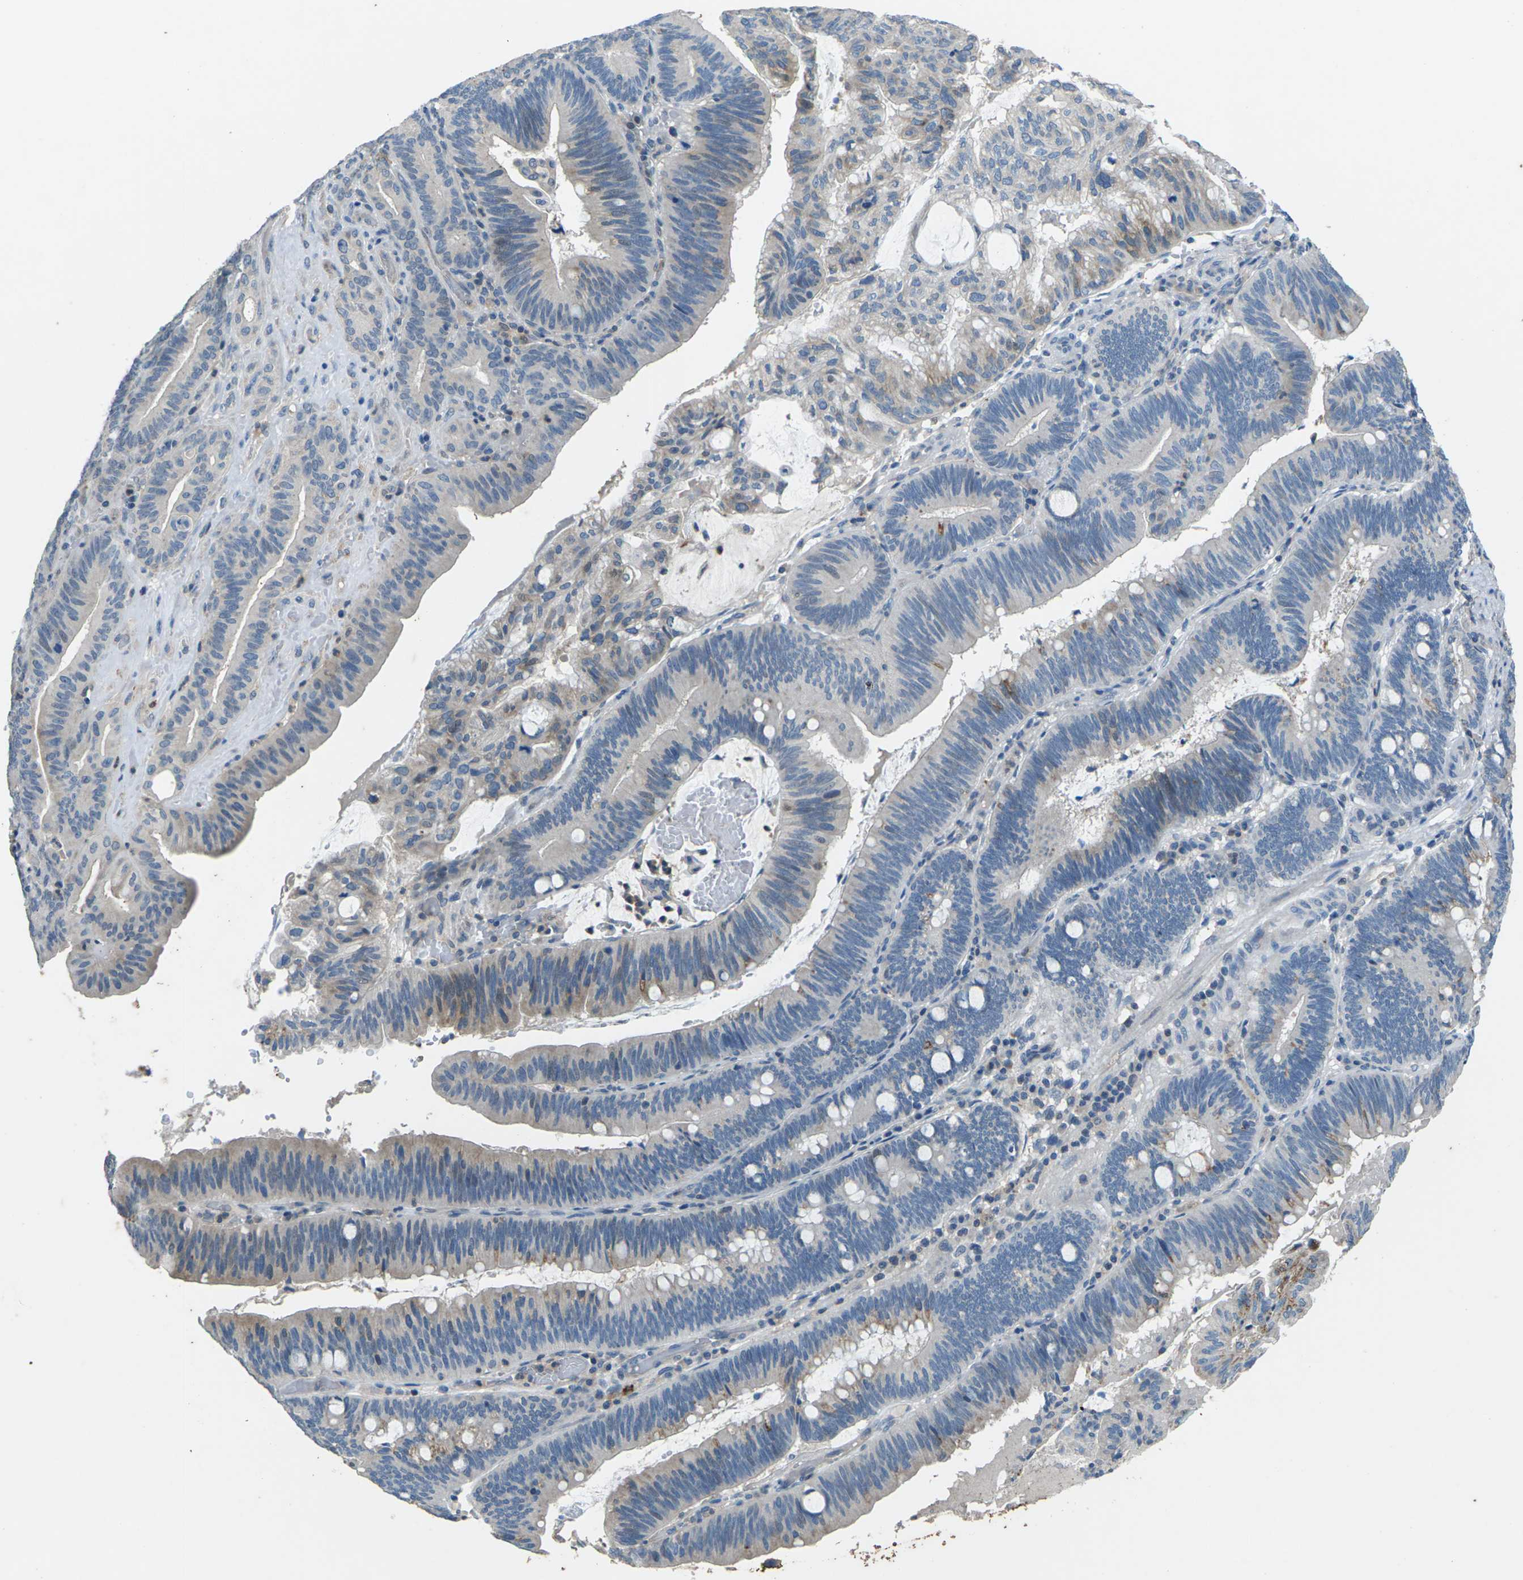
{"staining": {"intensity": "weak", "quantity": "25%-75%", "location": "cytoplasmic/membranous"}, "tissue": "pancreatic cancer", "cell_type": "Tumor cells", "image_type": "cancer", "snomed": [{"axis": "morphology", "description": "Adenocarcinoma, NOS"}, {"axis": "topography", "description": "Pancreas"}], "caption": "Immunohistochemical staining of human pancreatic adenocarcinoma reveals low levels of weak cytoplasmic/membranous protein expression in about 25%-75% of tumor cells.", "gene": "SIGLEC14", "patient": {"sex": "male", "age": 82}}